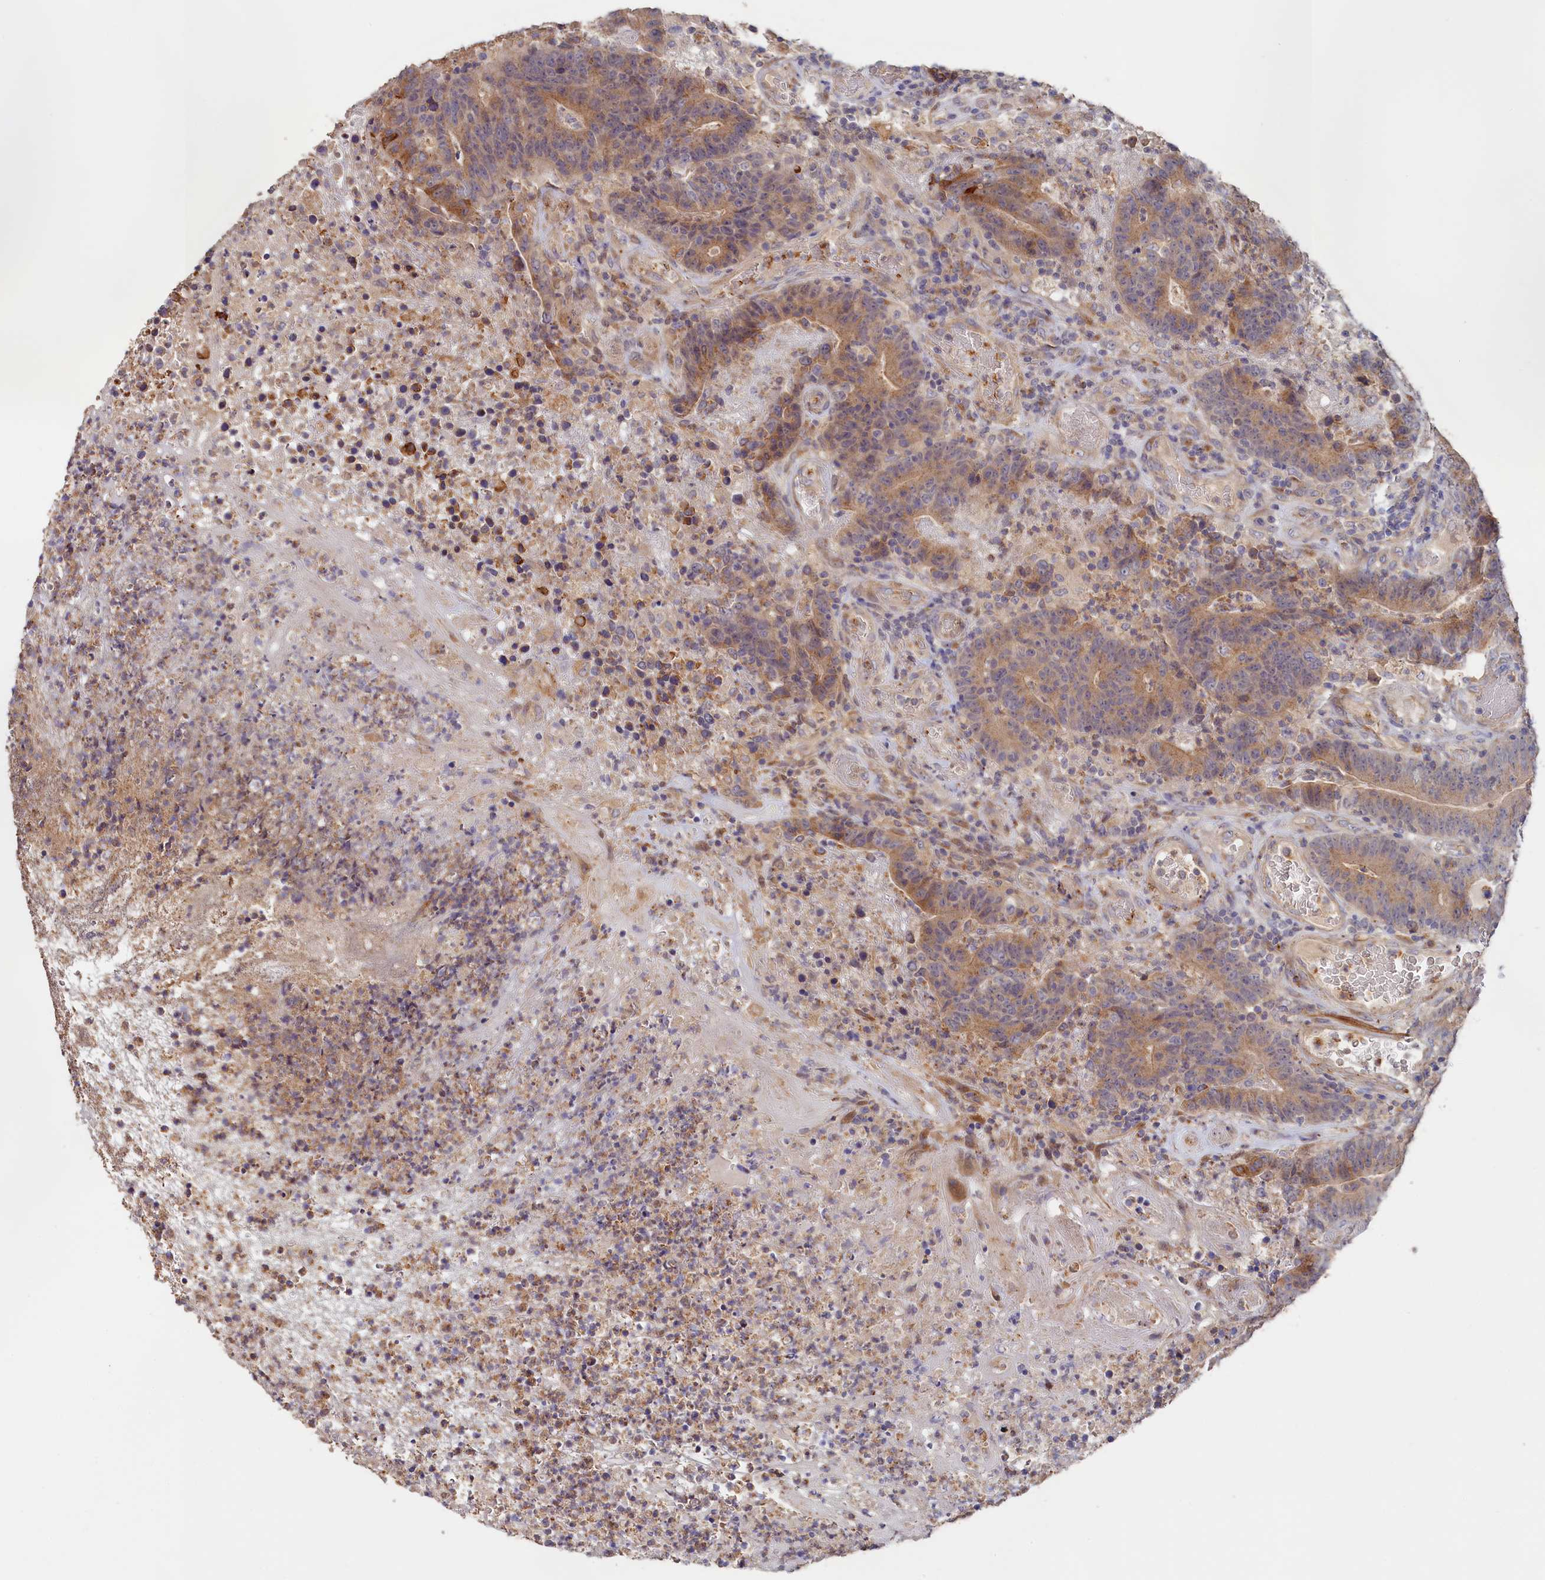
{"staining": {"intensity": "moderate", "quantity": ">75%", "location": "cytoplasmic/membranous"}, "tissue": "colorectal cancer", "cell_type": "Tumor cells", "image_type": "cancer", "snomed": [{"axis": "morphology", "description": "Normal tissue, NOS"}, {"axis": "morphology", "description": "Adenocarcinoma, NOS"}, {"axis": "topography", "description": "Colon"}], "caption": "Immunohistochemical staining of human colorectal cancer (adenocarcinoma) shows moderate cytoplasmic/membranous protein staining in about >75% of tumor cells.", "gene": "TANGO6", "patient": {"sex": "female", "age": 75}}